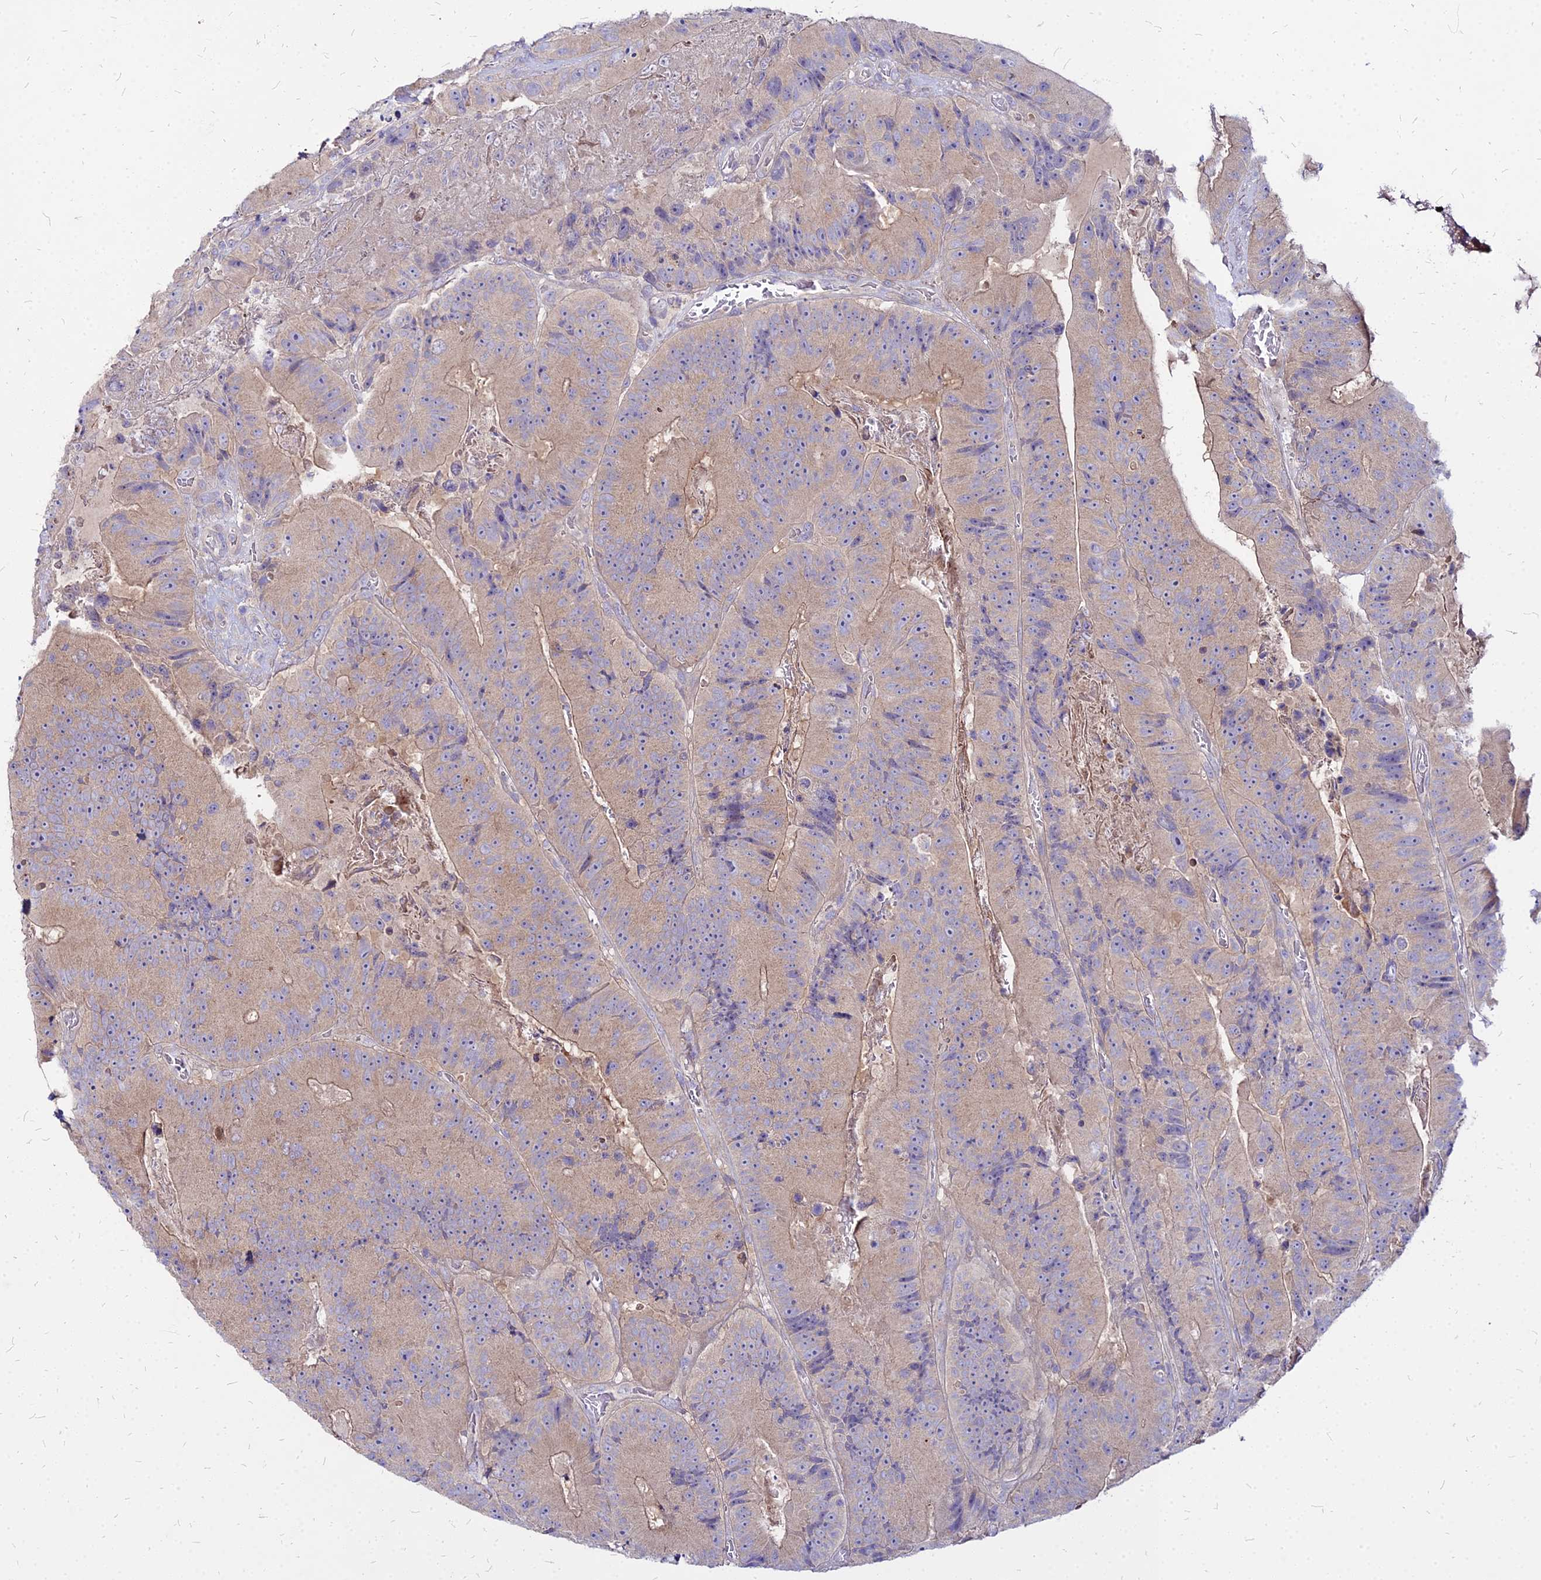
{"staining": {"intensity": "weak", "quantity": ">75%", "location": "cytoplasmic/membranous"}, "tissue": "colorectal cancer", "cell_type": "Tumor cells", "image_type": "cancer", "snomed": [{"axis": "morphology", "description": "Adenocarcinoma, NOS"}, {"axis": "topography", "description": "Colon"}], "caption": "Immunohistochemistry photomicrograph of neoplastic tissue: human colorectal cancer (adenocarcinoma) stained using immunohistochemistry (IHC) demonstrates low levels of weak protein expression localized specifically in the cytoplasmic/membranous of tumor cells, appearing as a cytoplasmic/membranous brown color.", "gene": "COMMD10", "patient": {"sex": "female", "age": 86}}